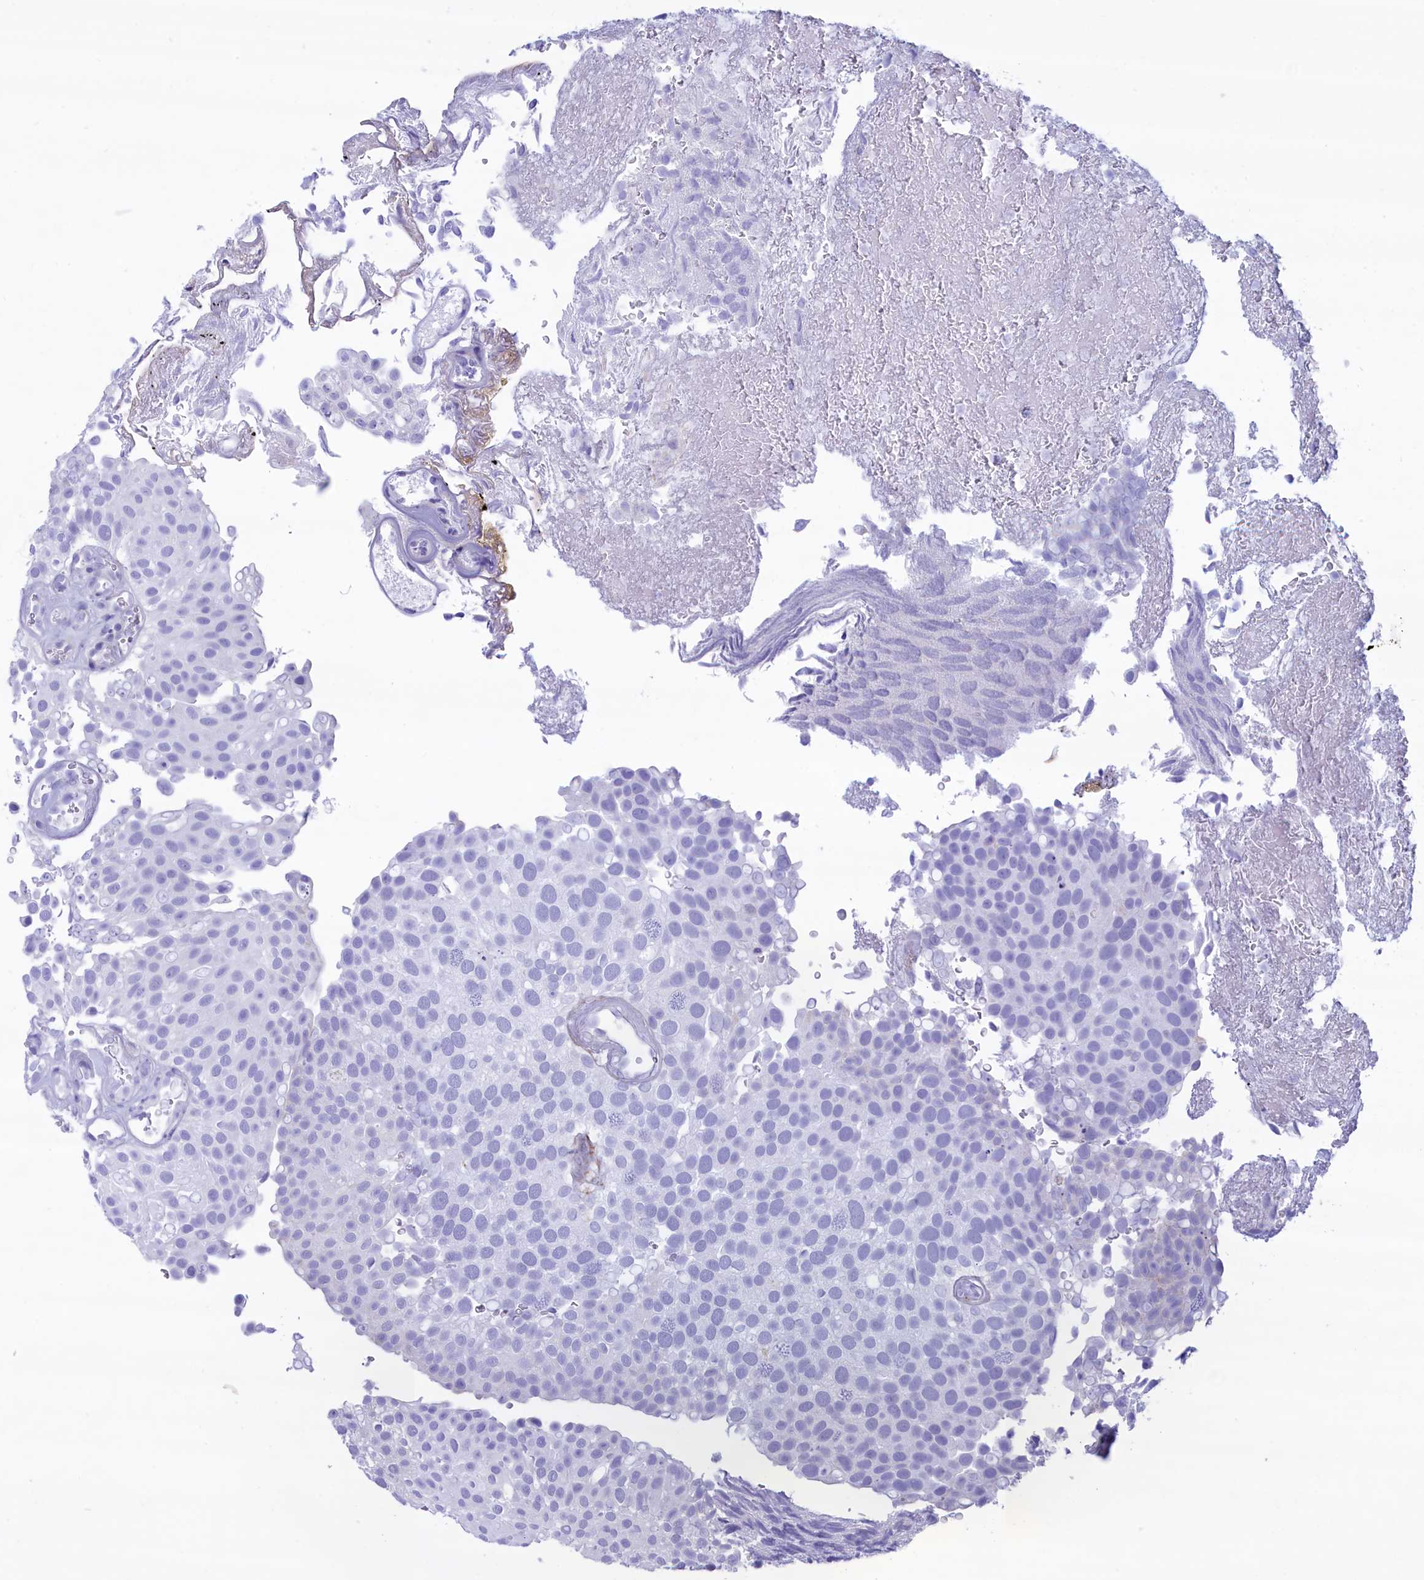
{"staining": {"intensity": "negative", "quantity": "none", "location": "none"}, "tissue": "urothelial cancer", "cell_type": "Tumor cells", "image_type": "cancer", "snomed": [{"axis": "morphology", "description": "Urothelial carcinoma, Low grade"}, {"axis": "topography", "description": "Urinary bladder"}], "caption": "The image exhibits no significant expression in tumor cells of urothelial carcinoma (low-grade).", "gene": "MPV17L2", "patient": {"sex": "male", "age": 78}}